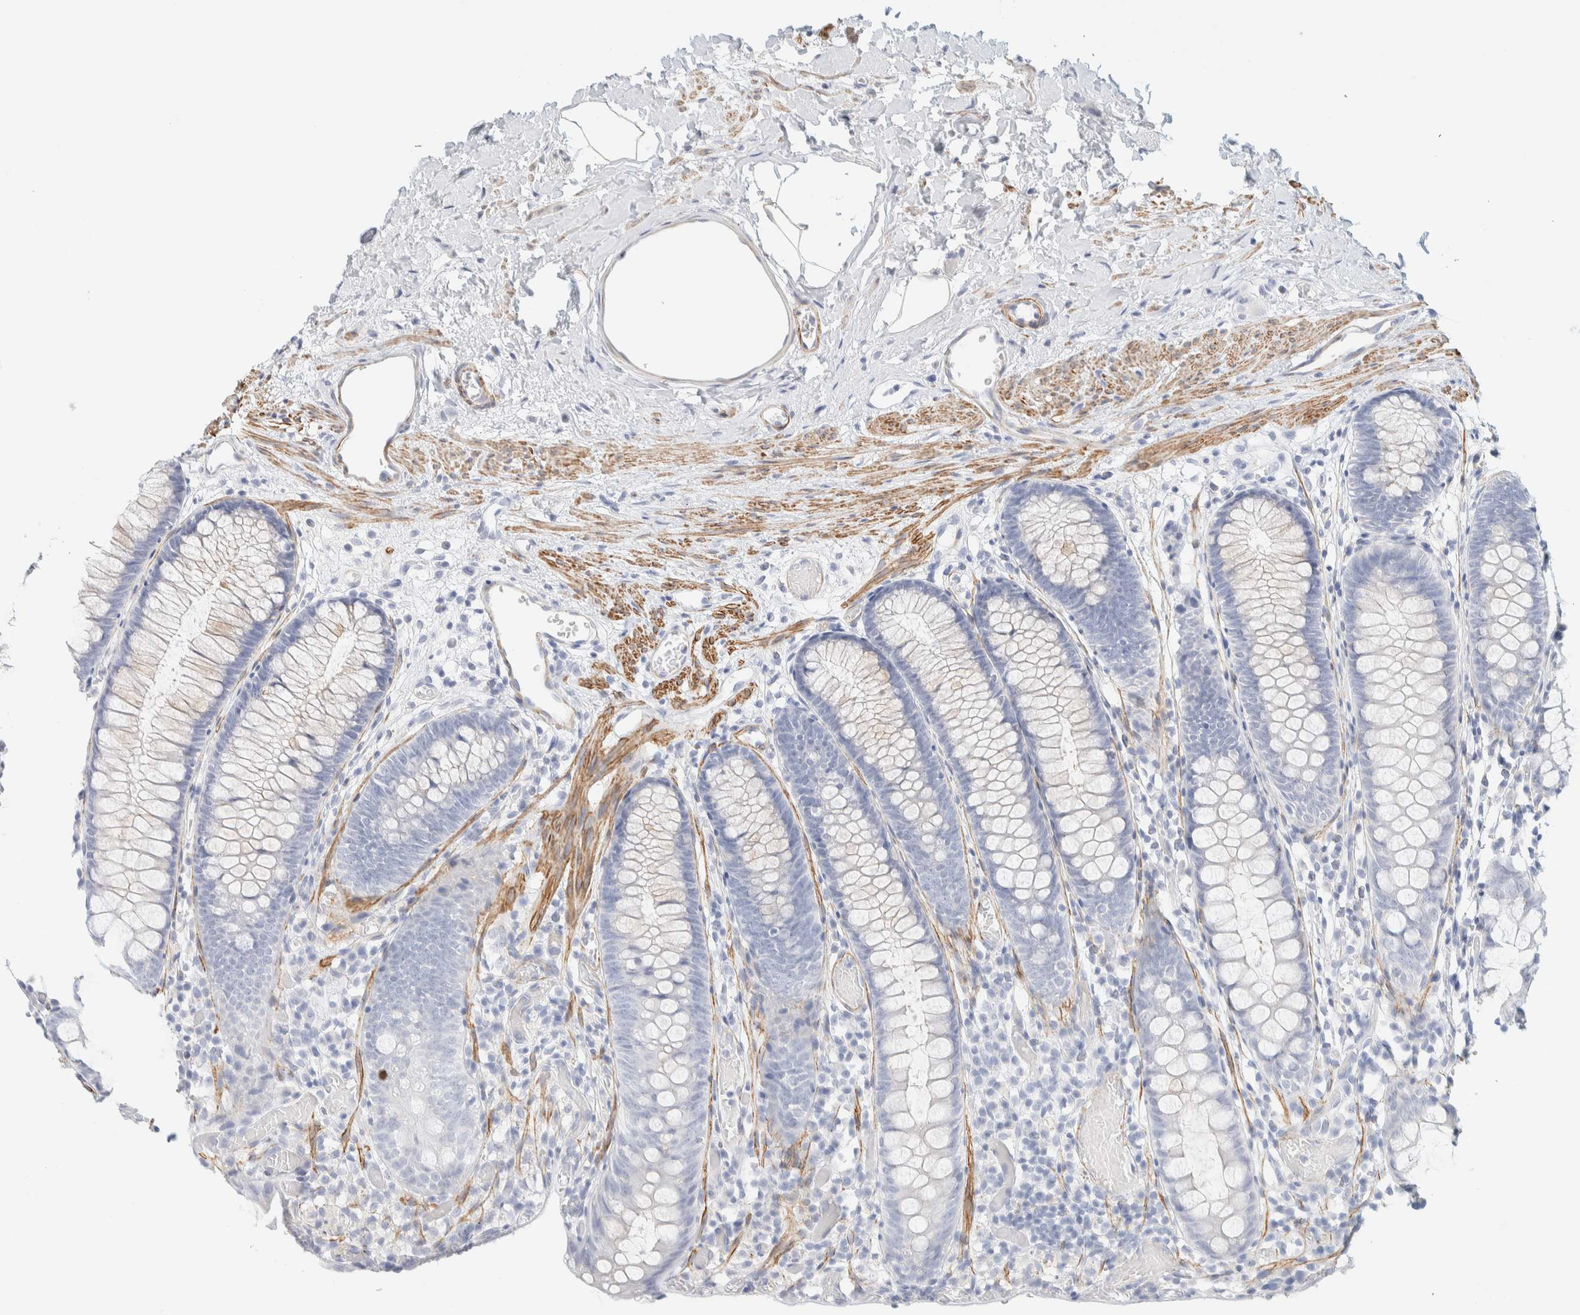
{"staining": {"intensity": "negative", "quantity": "none", "location": "none"}, "tissue": "colon", "cell_type": "Endothelial cells", "image_type": "normal", "snomed": [{"axis": "morphology", "description": "Normal tissue, NOS"}, {"axis": "topography", "description": "Colon"}], "caption": "This is an IHC micrograph of benign colon. There is no expression in endothelial cells.", "gene": "AFMID", "patient": {"sex": "male", "age": 14}}